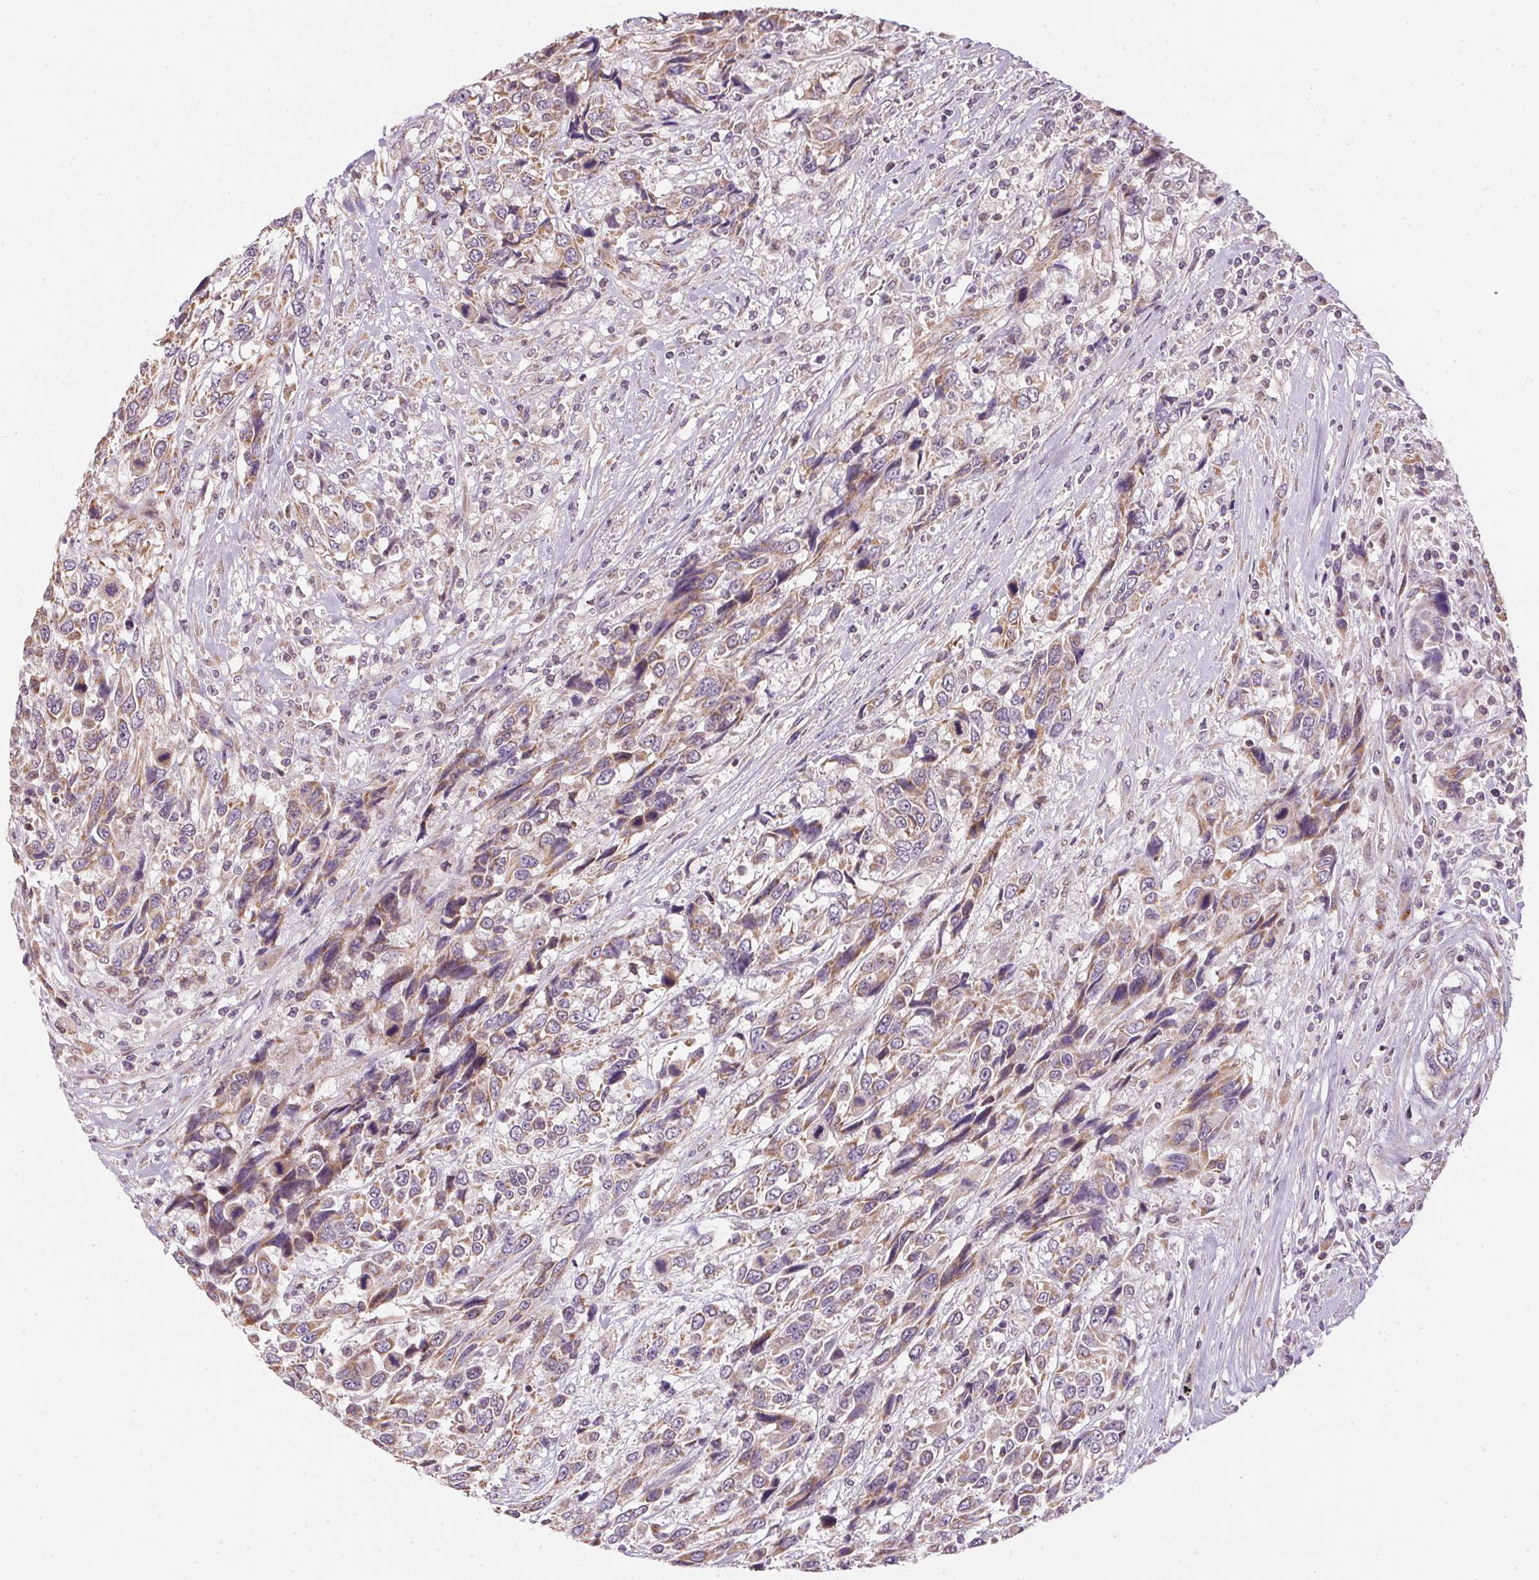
{"staining": {"intensity": "moderate", "quantity": "25%-75%", "location": "cytoplasmic/membranous"}, "tissue": "urothelial cancer", "cell_type": "Tumor cells", "image_type": "cancer", "snomed": [{"axis": "morphology", "description": "Urothelial carcinoma, High grade"}, {"axis": "topography", "description": "Urinary bladder"}], "caption": "Immunohistochemistry staining of urothelial cancer, which reveals medium levels of moderate cytoplasmic/membranous expression in about 25%-75% of tumor cells indicating moderate cytoplasmic/membranous protein positivity. The staining was performed using DAB (brown) for protein detection and nuclei were counterstained in hematoxylin (blue).", "gene": "SC5D", "patient": {"sex": "female", "age": 70}}